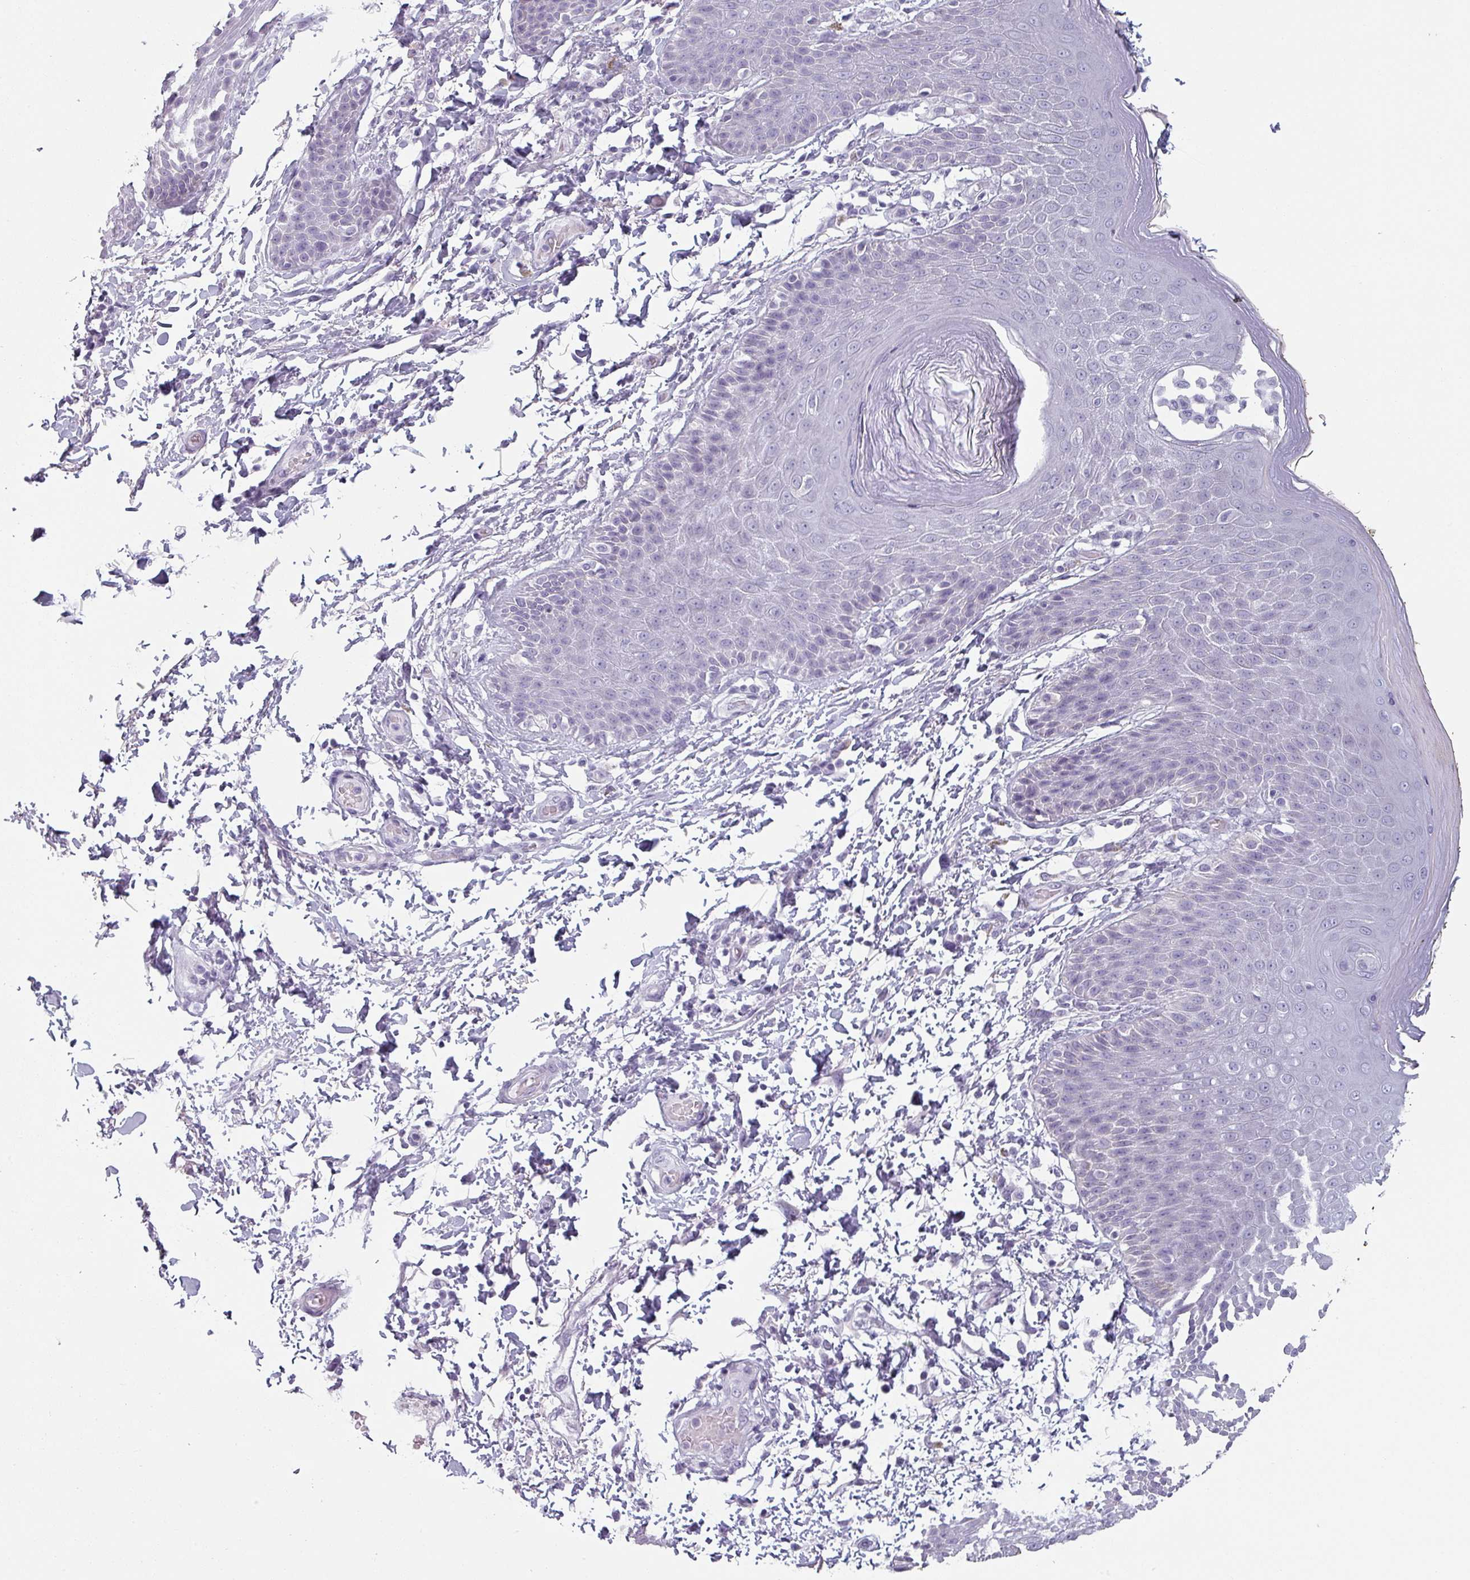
{"staining": {"intensity": "negative", "quantity": "none", "location": "none"}, "tissue": "skin", "cell_type": "Epidermal cells", "image_type": "normal", "snomed": [{"axis": "morphology", "description": "Normal tissue, NOS"}, {"axis": "topography", "description": "Peripheral nerve tissue"}], "caption": "Epidermal cells are negative for protein expression in unremarkable human skin. The staining was performed using DAB (3,3'-diaminobenzidine) to visualize the protein expression in brown, while the nuclei were stained in blue with hematoxylin (Magnification: 20x).", "gene": "SFTPA1", "patient": {"sex": "male", "age": 51}}